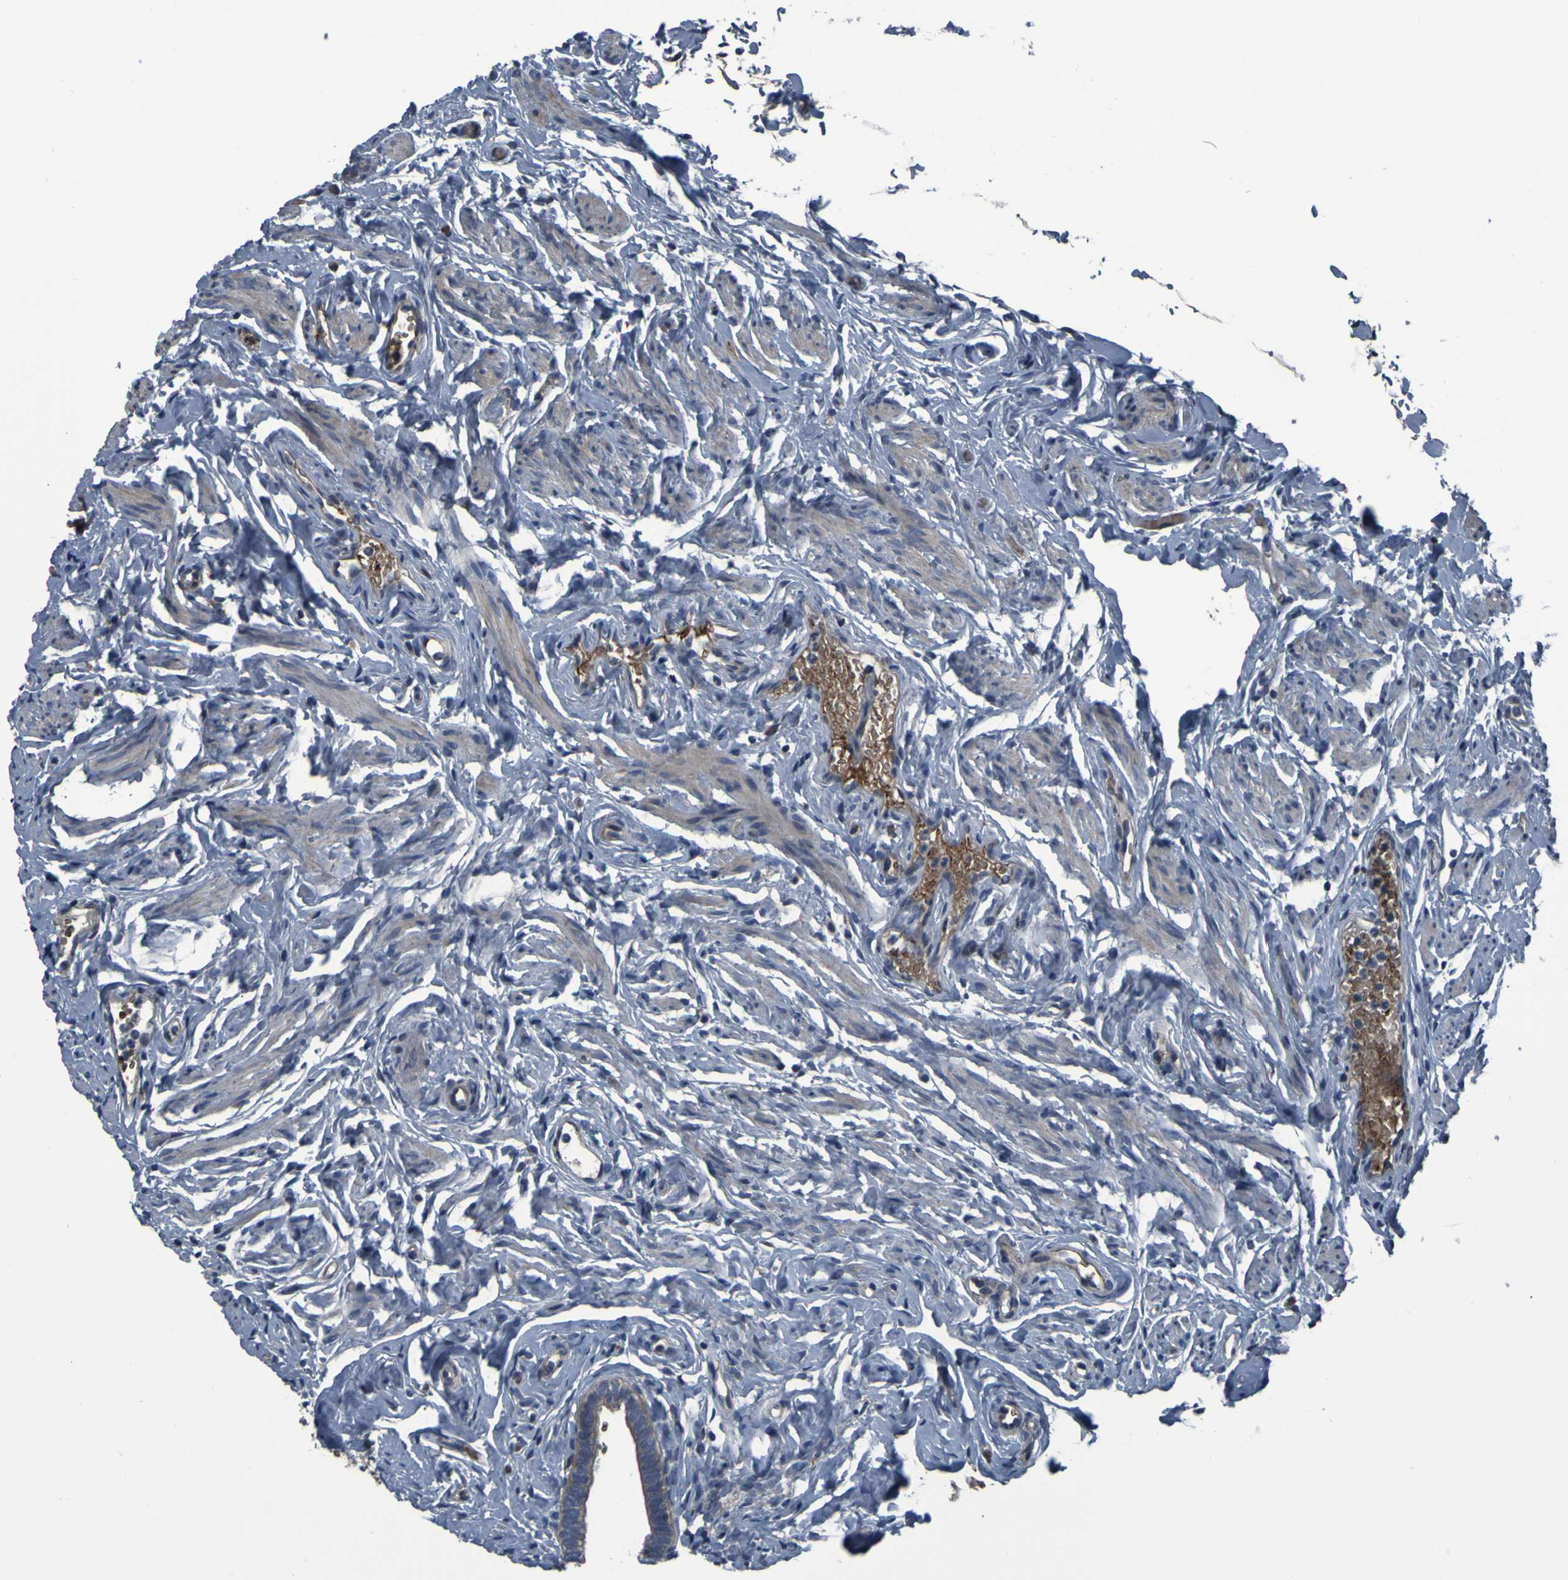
{"staining": {"intensity": "weak", "quantity": "25%-75%", "location": "cytoplasmic/membranous"}, "tissue": "fallopian tube", "cell_type": "Glandular cells", "image_type": "normal", "snomed": [{"axis": "morphology", "description": "Normal tissue, NOS"}, {"axis": "topography", "description": "Fallopian tube"}], "caption": "Protein analysis of unremarkable fallopian tube reveals weak cytoplasmic/membranous expression in approximately 25%-75% of glandular cells. The staining was performed using DAB (3,3'-diaminobenzidine), with brown indicating positive protein expression. Nuclei are stained blue with hematoxylin.", "gene": "GRAMD1A", "patient": {"sex": "female", "age": 71}}